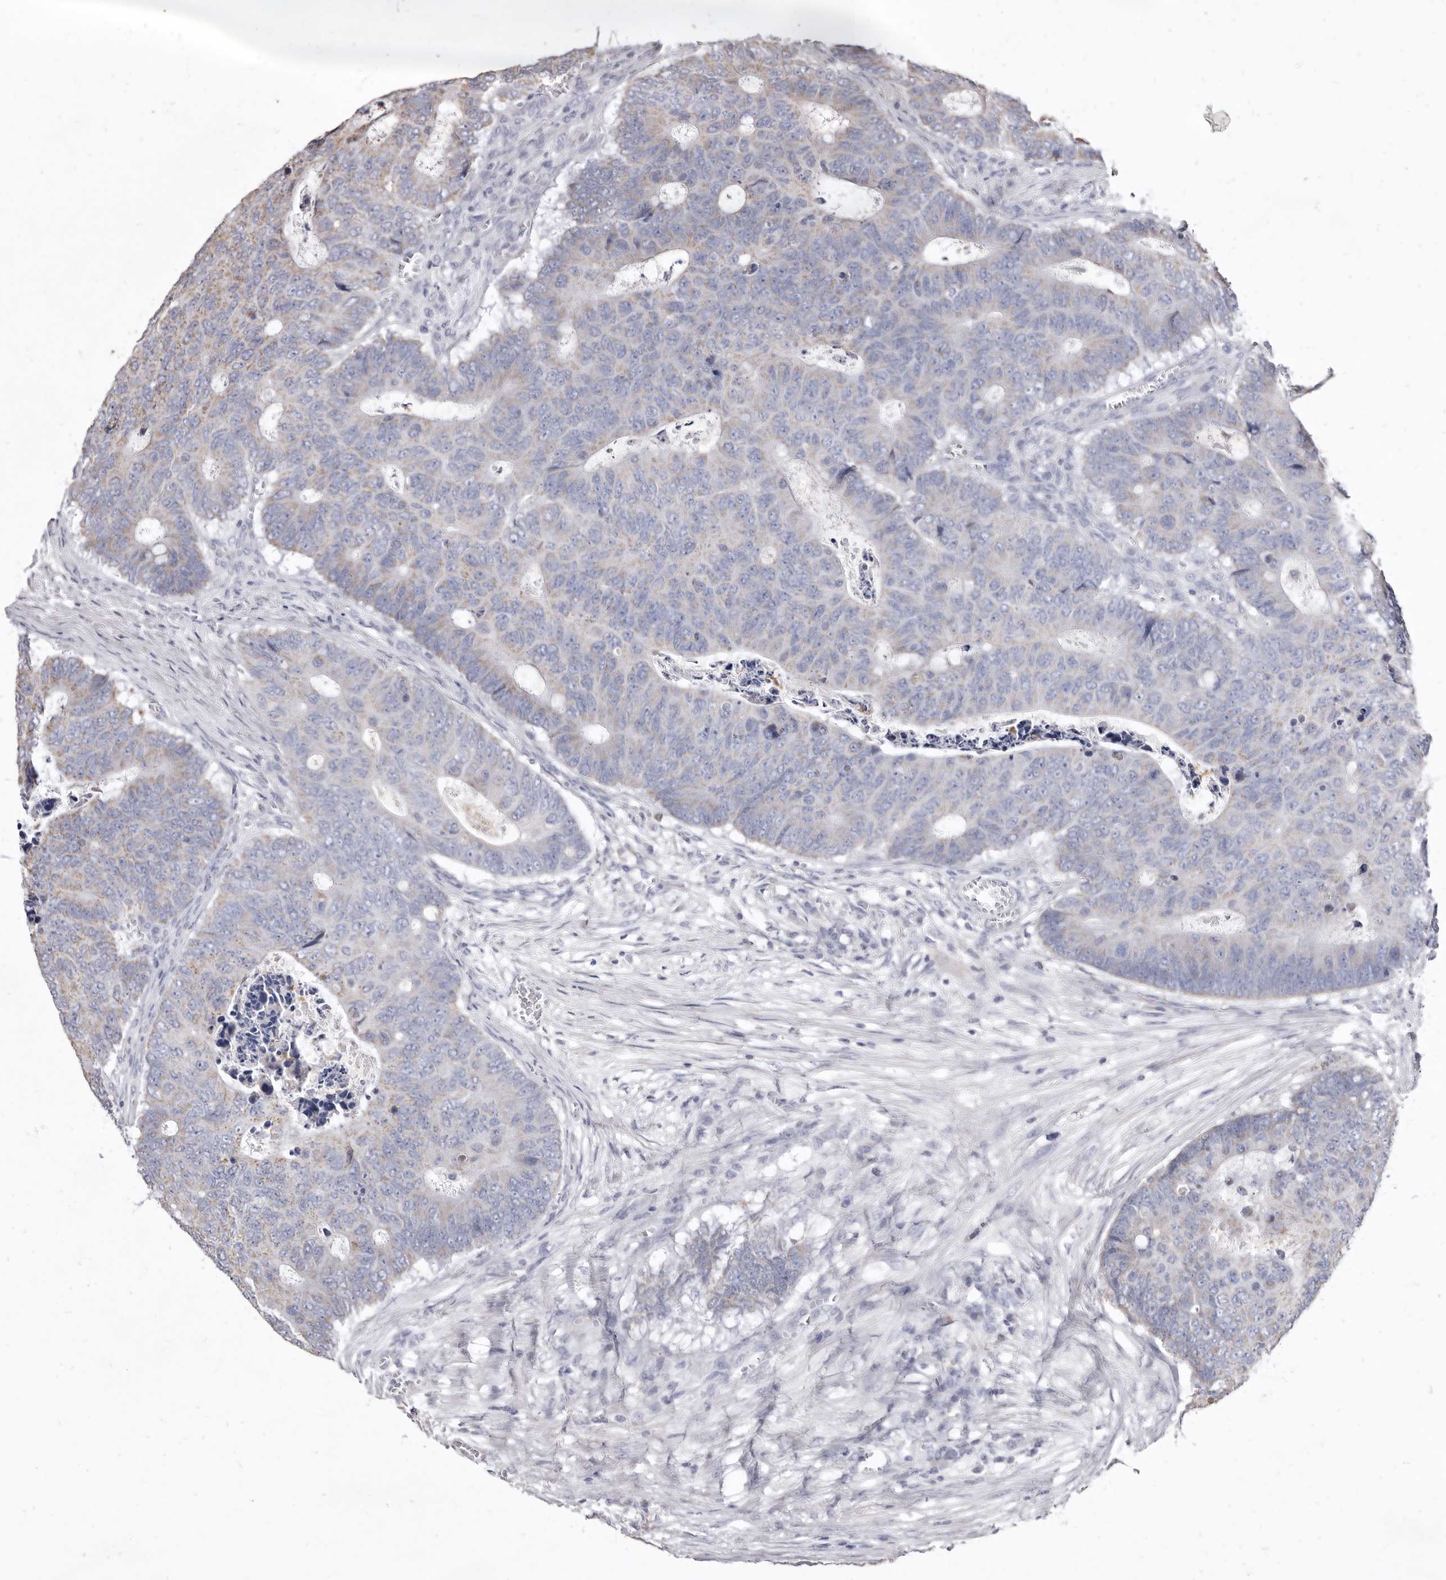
{"staining": {"intensity": "negative", "quantity": "none", "location": "none"}, "tissue": "colorectal cancer", "cell_type": "Tumor cells", "image_type": "cancer", "snomed": [{"axis": "morphology", "description": "Adenocarcinoma, NOS"}, {"axis": "topography", "description": "Colon"}], "caption": "This is an immunohistochemistry (IHC) micrograph of human adenocarcinoma (colorectal). There is no expression in tumor cells.", "gene": "CYP2E1", "patient": {"sex": "male", "age": 87}}